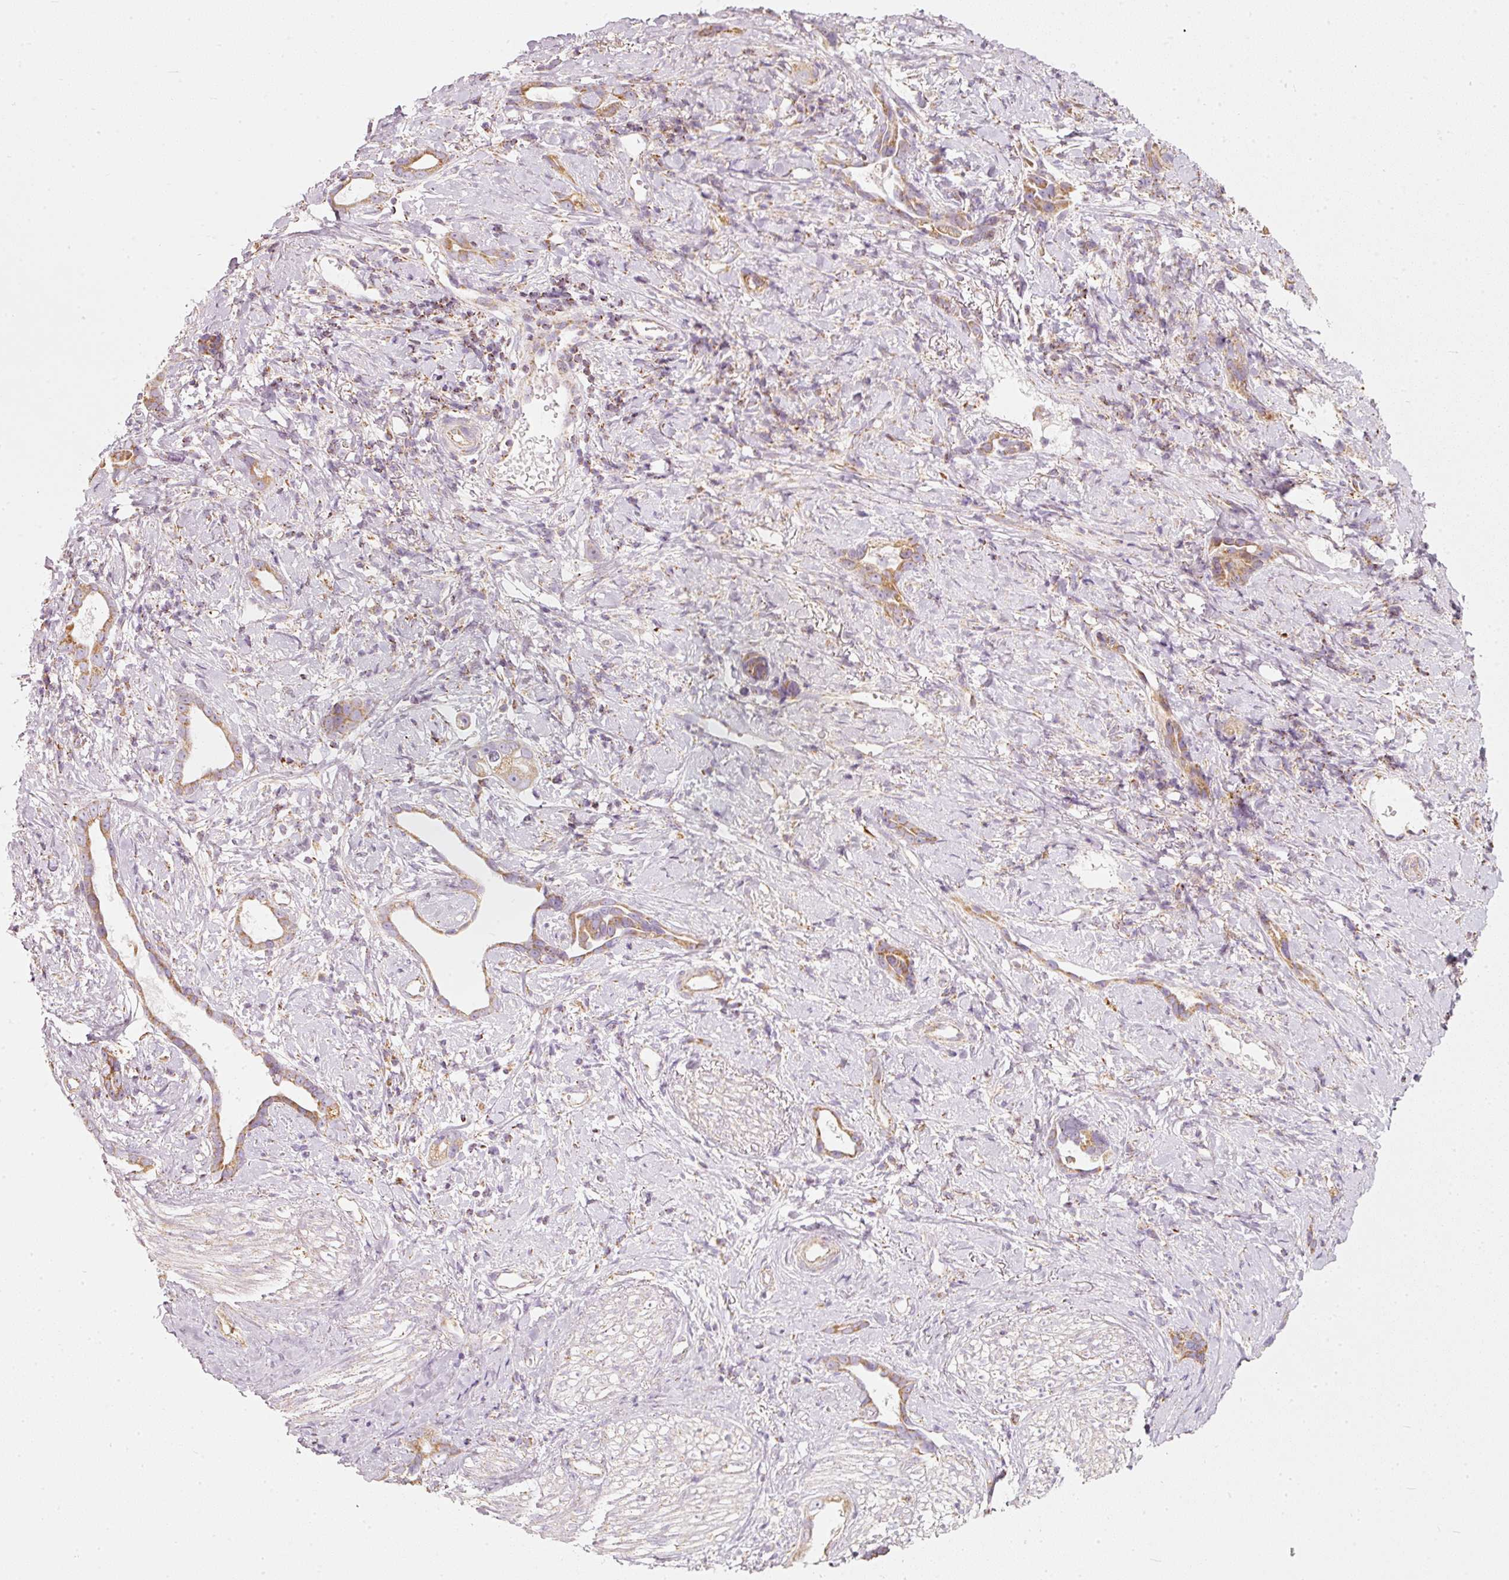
{"staining": {"intensity": "moderate", "quantity": "25%-75%", "location": "cytoplasmic/membranous,nuclear"}, "tissue": "stomach cancer", "cell_type": "Tumor cells", "image_type": "cancer", "snomed": [{"axis": "morphology", "description": "Adenocarcinoma, NOS"}, {"axis": "topography", "description": "Stomach"}], "caption": "Immunohistochemical staining of human adenocarcinoma (stomach) reveals moderate cytoplasmic/membranous and nuclear protein positivity in about 25%-75% of tumor cells.", "gene": "DUT", "patient": {"sex": "male", "age": 55}}